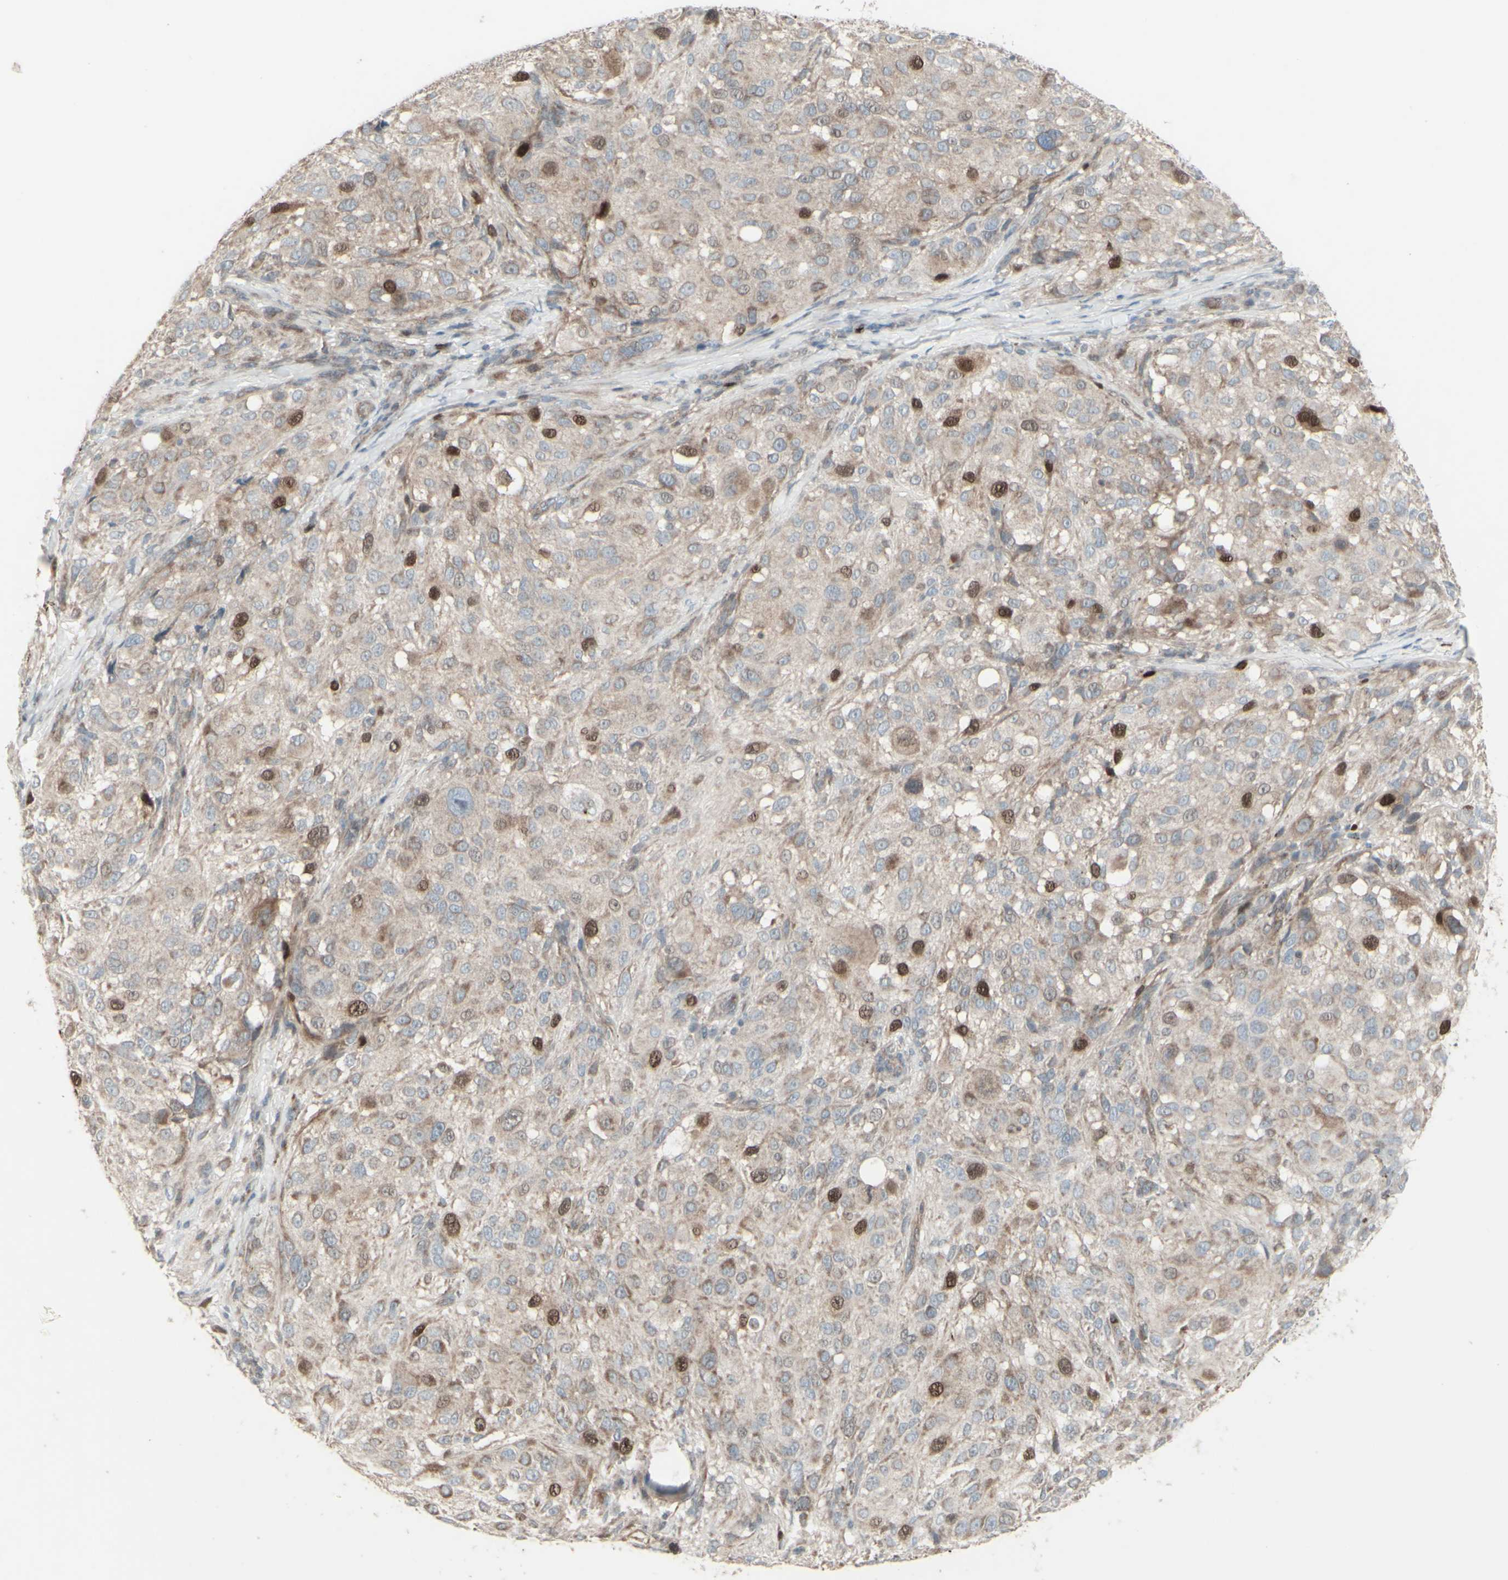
{"staining": {"intensity": "moderate", "quantity": "25%-75%", "location": "cytoplasmic/membranous,nuclear"}, "tissue": "melanoma", "cell_type": "Tumor cells", "image_type": "cancer", "snomed": [{"axis": "morphology", "description": "Necrosis, NOS"}, {"axis": "morphology", "description": "Malignant melanoma, NOS"}, {"axis": "topography", "description": "Skin"}], "caption": "Human malignant melanoma stained with a protein marker exhibits moderate staining in tumor cells.", "gene": "GMNN", "patient": {"sex": "female", "age": 87}}